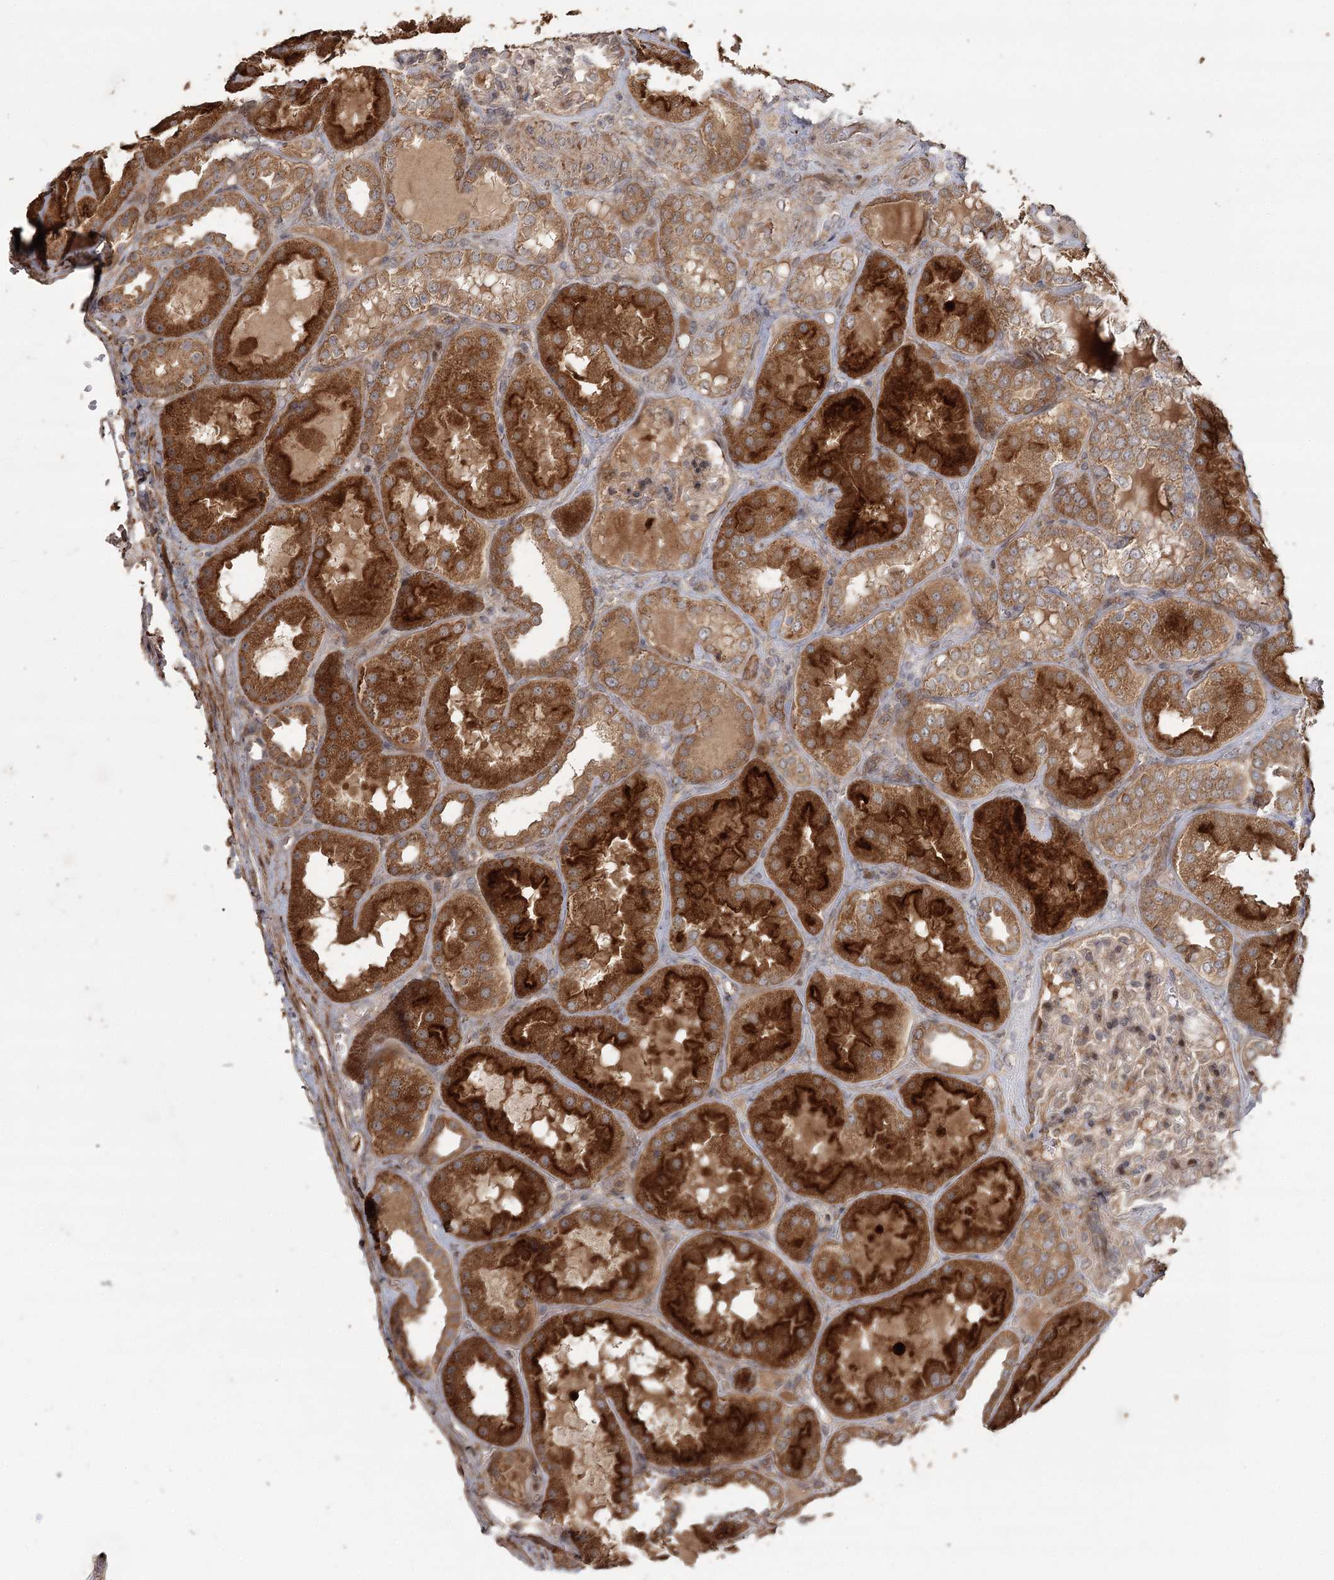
{"staining": {"intensity": "weak", "quantity": "25%-75%", "location": "cytoplasmic/membranous"}, "tissue": "kidney", "cell_type": "Cells in glomeruli", "image_type": "normal", "snomed": [{"axis": "morphology", "description": "Normal tissue, NOS"}, {"axis": "topography", "description": "Kidney"}], "caption": "The immunohistochemical stain labels weak cytoplasmic/membranous staining in cells in glomeruli of unremarkable kidney. (Stains: DAB in brown, nuclei in blue, Microscopy: brightfield microscopy at high magnification).", "gene": "OBSL1", "patient": {"sex": "female", "age": 56}}